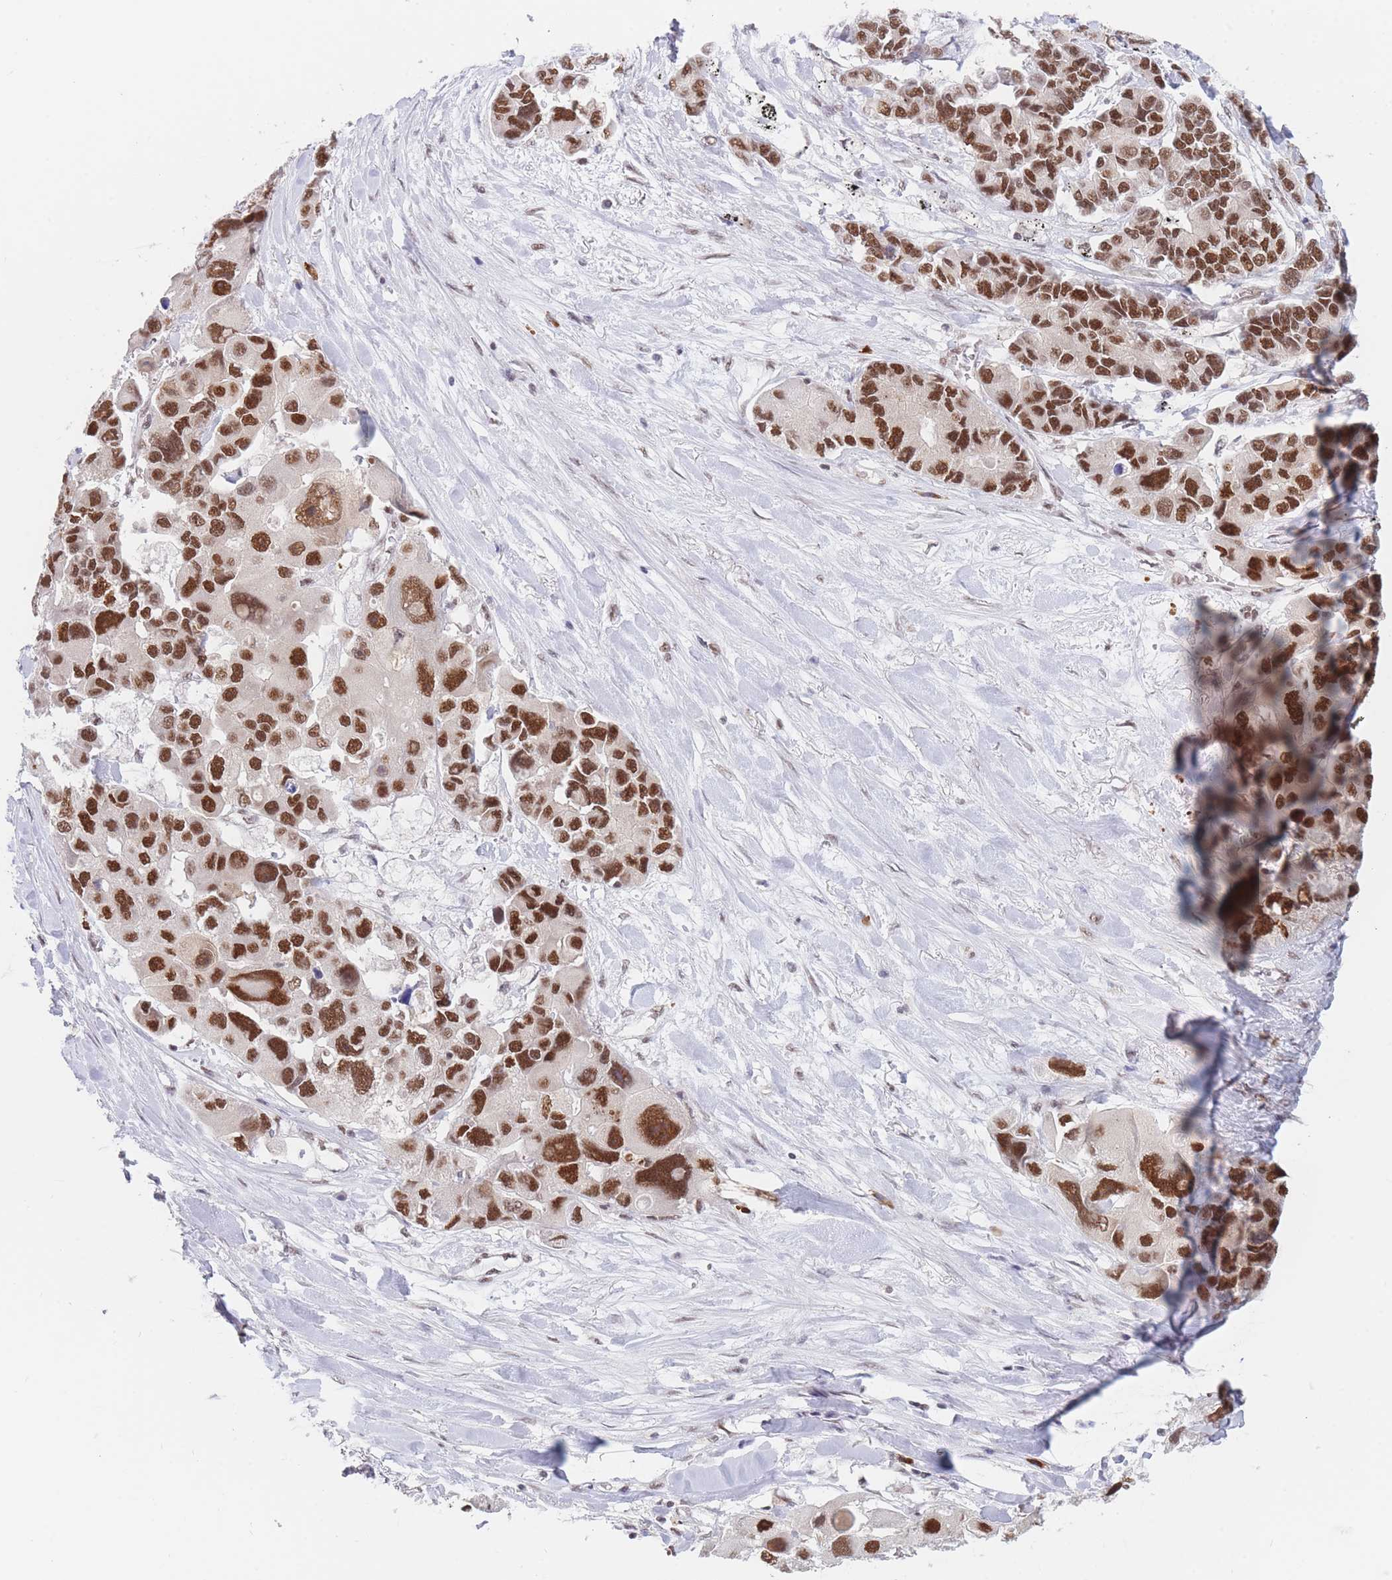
{"staining": {"intensity": "strong", "quantity": ">75%", "location": "nuclear"}, "tissue": "lung cancer", "cell_type": "Tumor cells", "image_type": "cancer", "snomed": [{"axis": "morphology", "description": "Adenocarcinoma, NOS"}, {"axis": "topography", "description": "Lung"}], "caption": "Protein expression analysis of human lung cancer (adenocarcinoma) reveals strong nuclear positivity in about >75% of tumor cells.", "gene": "SMAD9", "patient": {"sex": "female", "age": 54}}